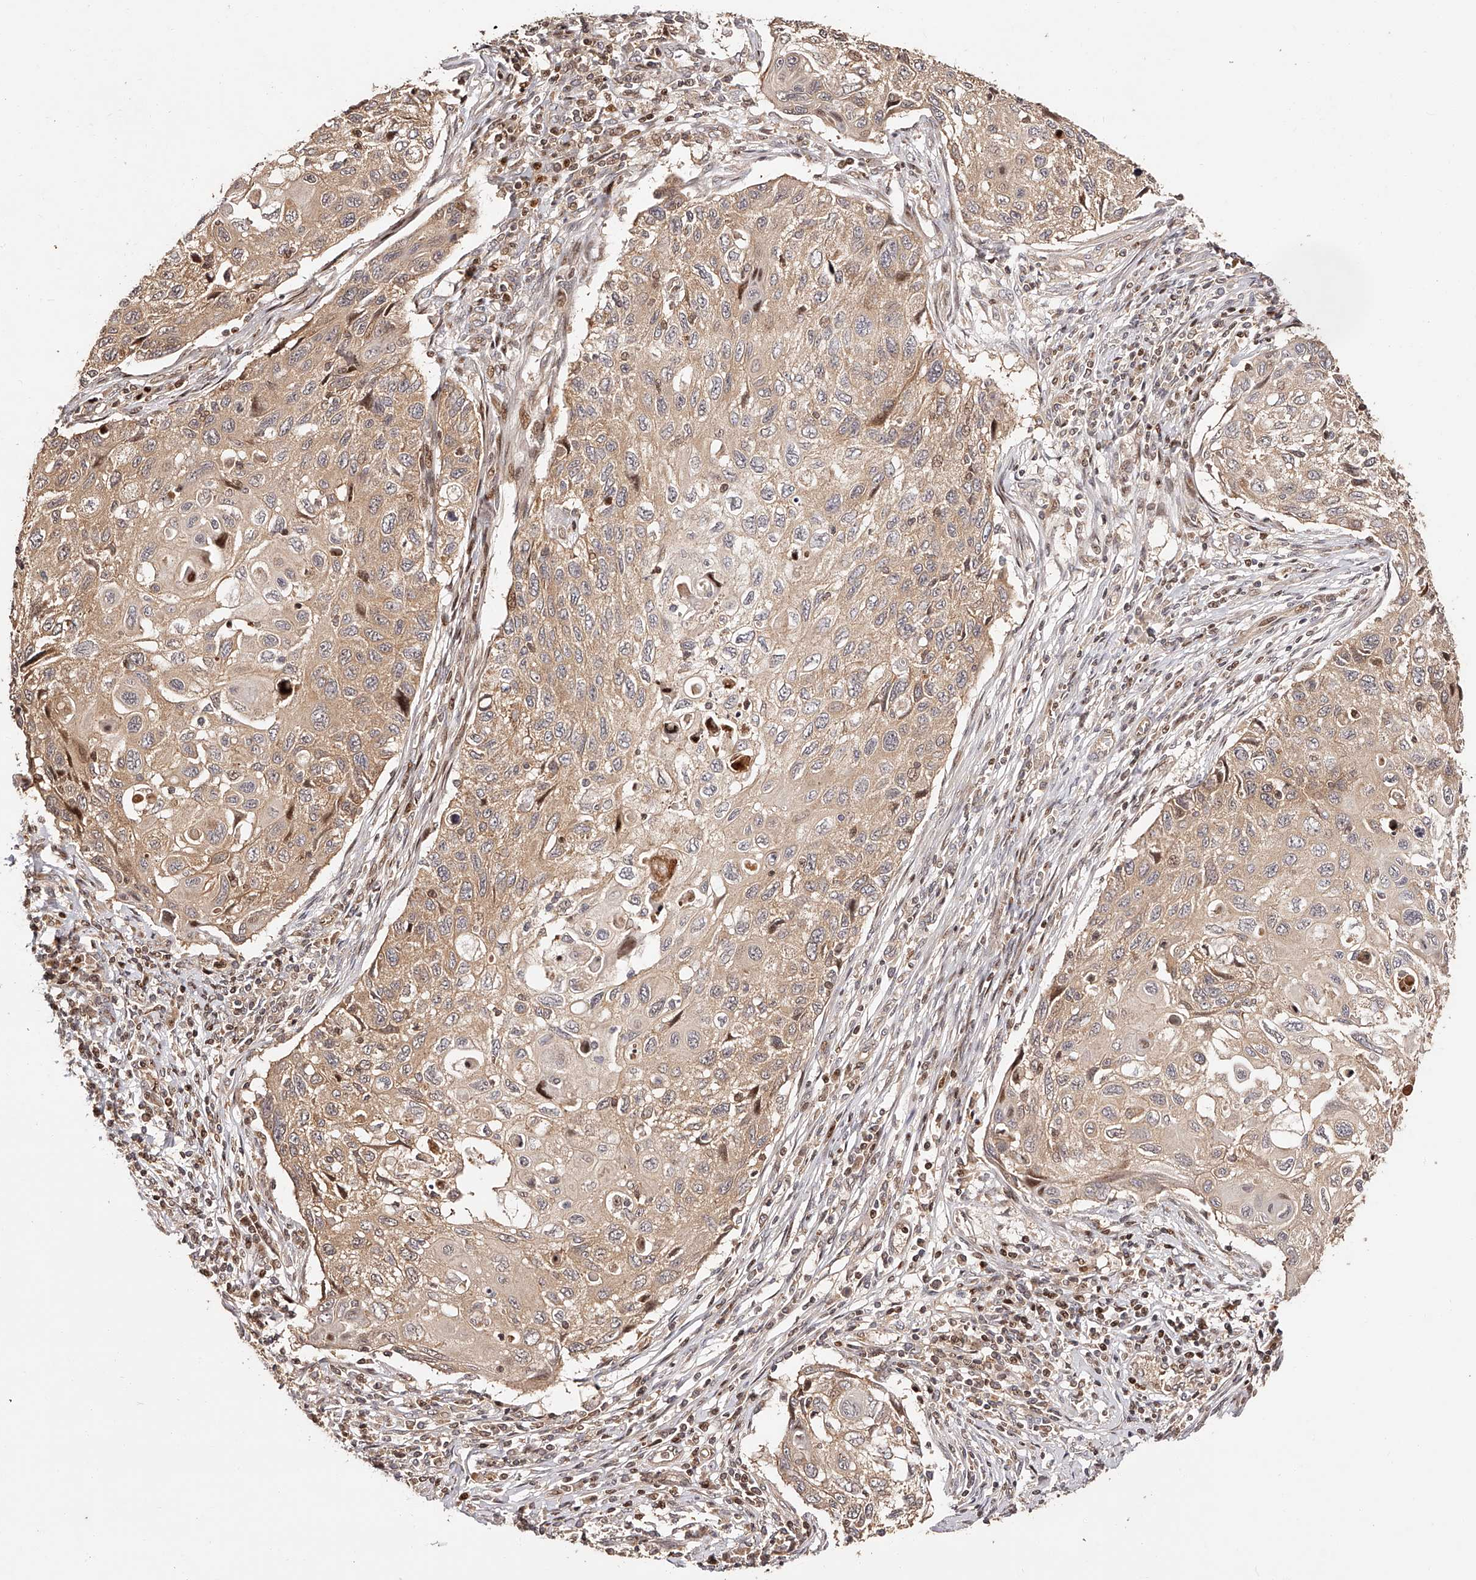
{"staining": {"intensity": "weak", "quantity": ">75%", "location": "cytoplasmic/membranous,nuclear"}, "tissue": "cervical cancer", "cell_type": "Tumor cells", "image_type": "cancer", "snomed": [{"axis": "morphology", "description": "Squamous cell carcinoma, NOS"}, {"axis": "topography", "description": "Cervix"}], "caption": "A brown stain shows weak cytoplasmic/membranous and nuclear expression of a protein in squamous cell carcinoma (cervical) tumor cells. The protein of interest is shown in brown color, while the nuclei are stained blue.", "gene": "PFDN2", "patient": {"sex": "female", "age": 70}}